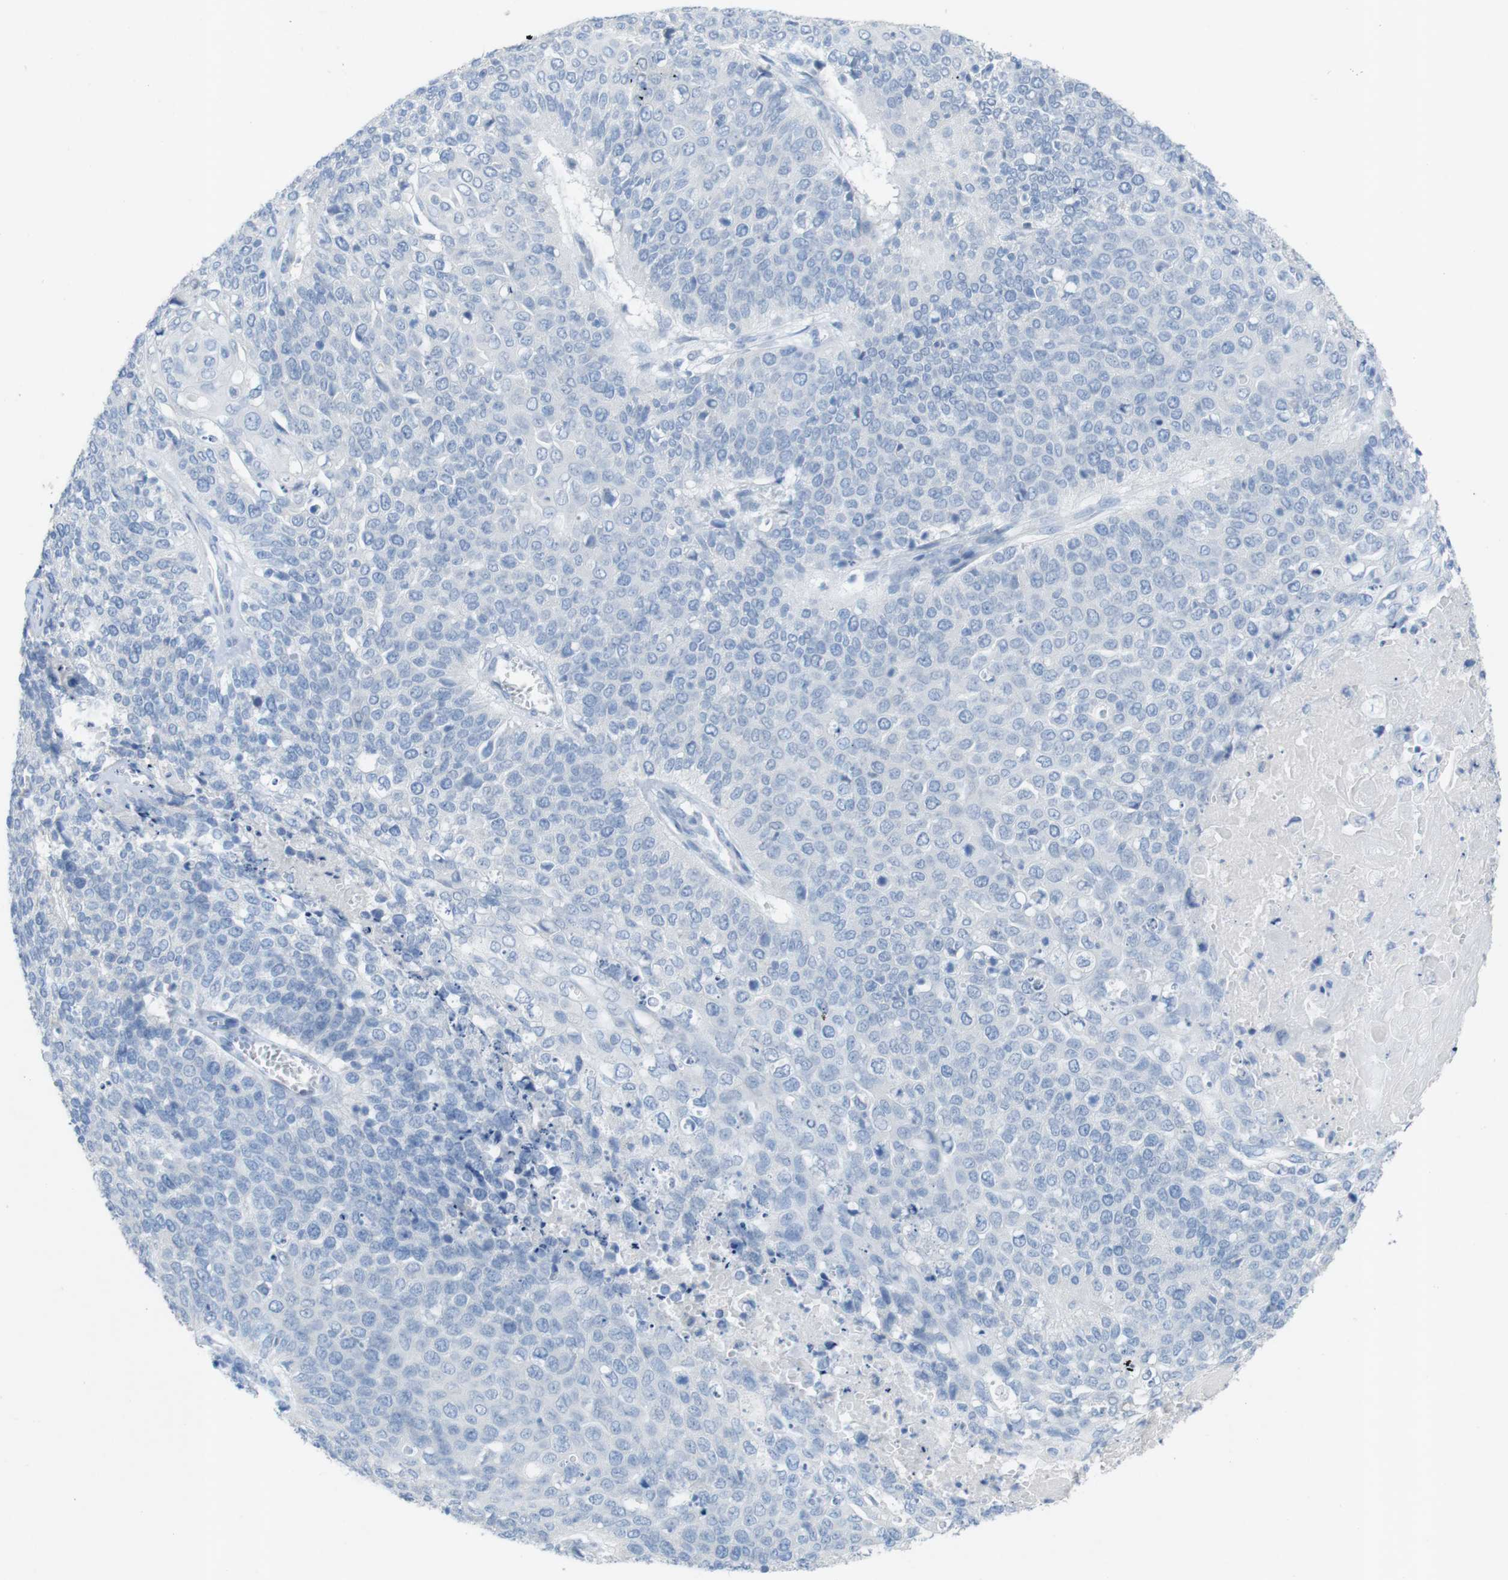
{"staining": {"intensity": "negative", "quantity": "none", "location": "none"}, "tissue": "cervical cancer", "cell_type": "Tumor cells", "image_type": "cancer", "snomed": [{"axis": "morphology", "description": "Squamous cell carcinoma, NOS"}, {"axis": "topography", "description": "Cervix"}], "caption": "Immunohistochemistry histopathology image of neoplastic tissue: cervical cancer stained with DAB (3,3'-diaminobenzidine) demonstrates no significant protein staining in tumor cells.", "gene": "SALL4", "patient": {"sex": "female", "age": 39}}